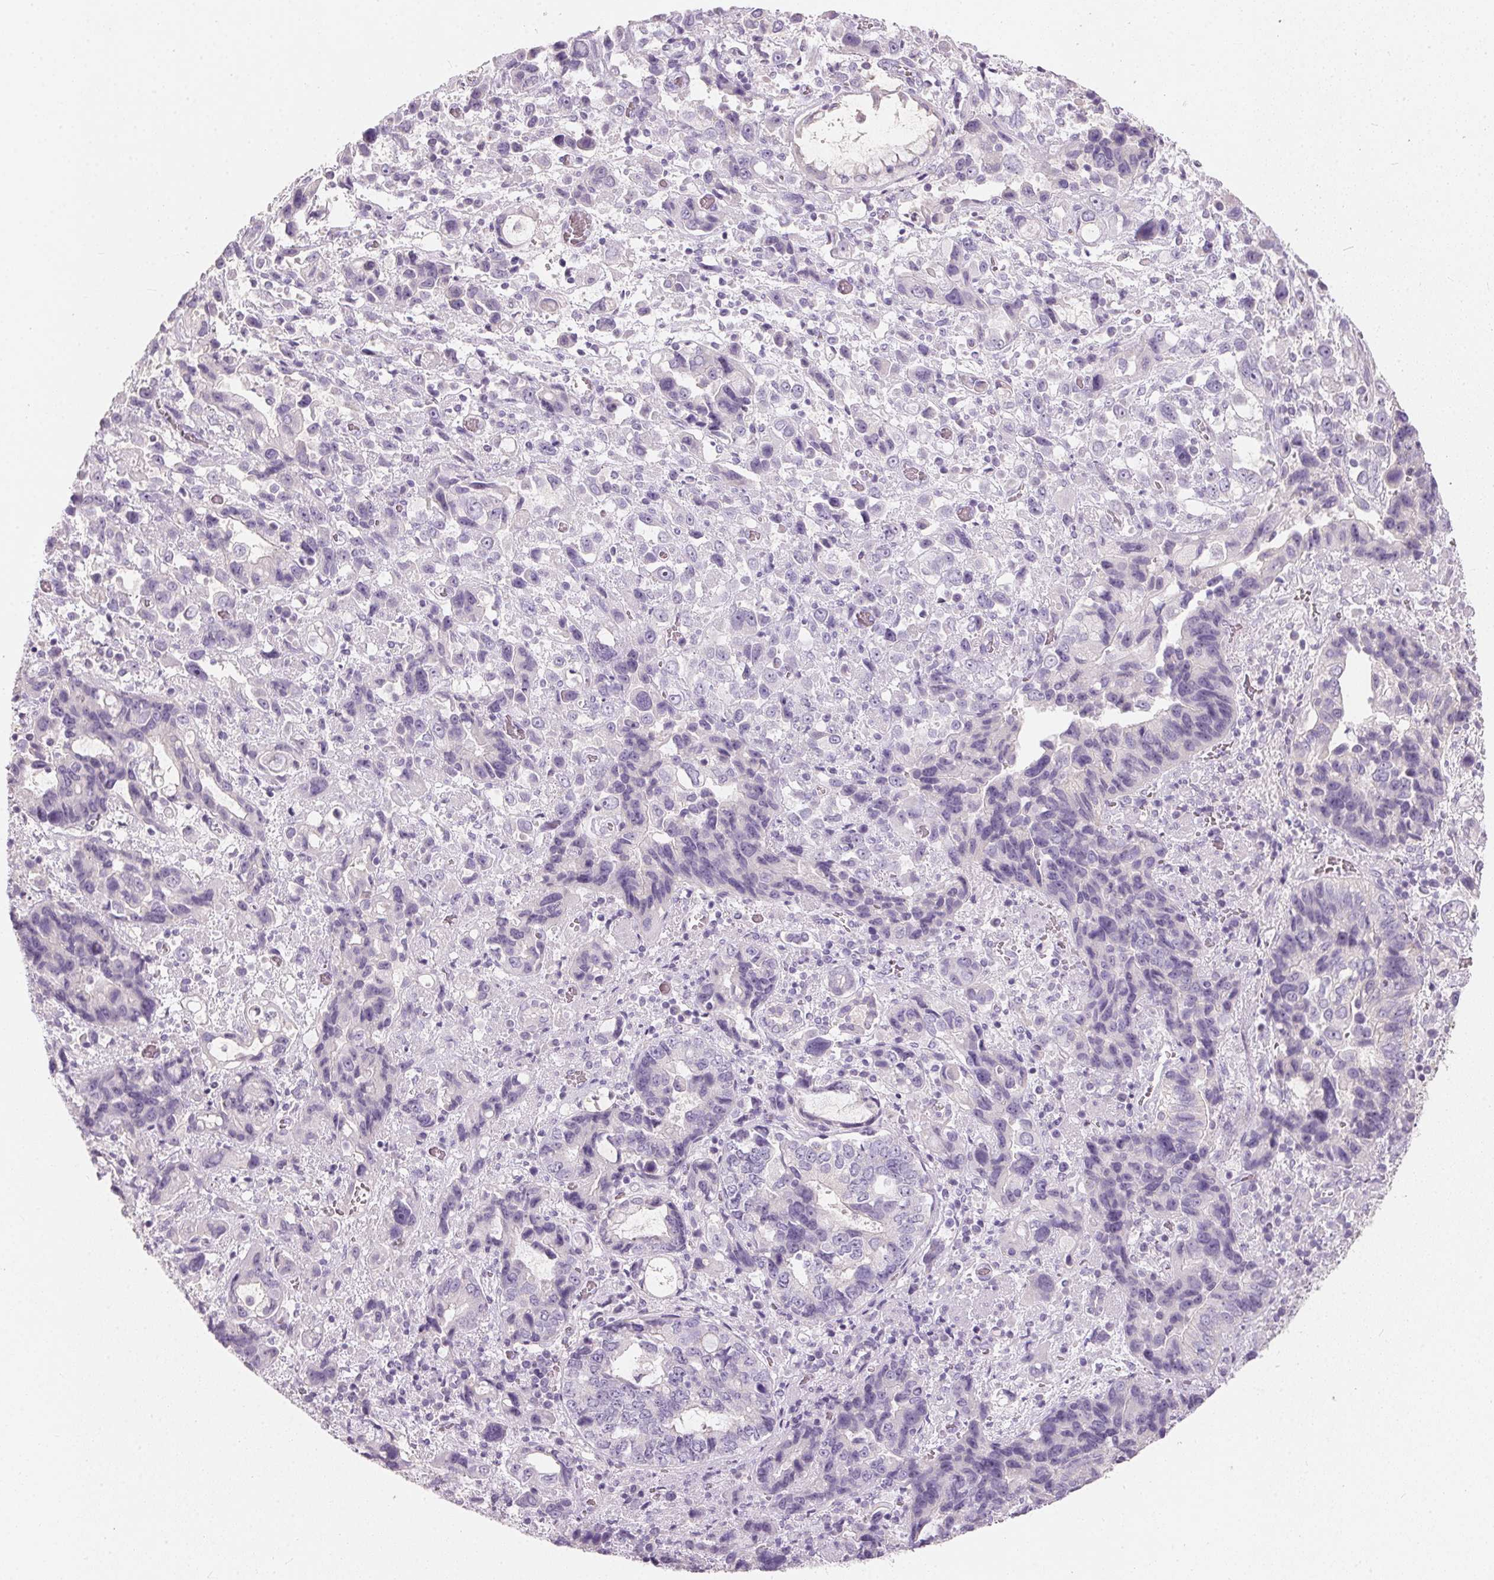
{"staining": {"intensity": "negative", "quantity": "none", "location": "none"}, "tissue": "stomach cancer", "cell_type": "Tumor cells", "image_type": "cancer", "snomed": [{"axis": "morphology", "description": "Adenocarcinoma, NOS"}, {"axis": "topography", "description": "Stomach, upper"}], "caption": "Immunohistochemical staining of human adenocarcinoma (stomach) shows no significant positivity in tumor cells. (Stains: DAB immunohistochemistry with hematoxylin counter stain, Microscopy: brightfield microscopy at high magnification).", "gene": "HSD17B1", "patient": {"sex": "female", "age": 81}}